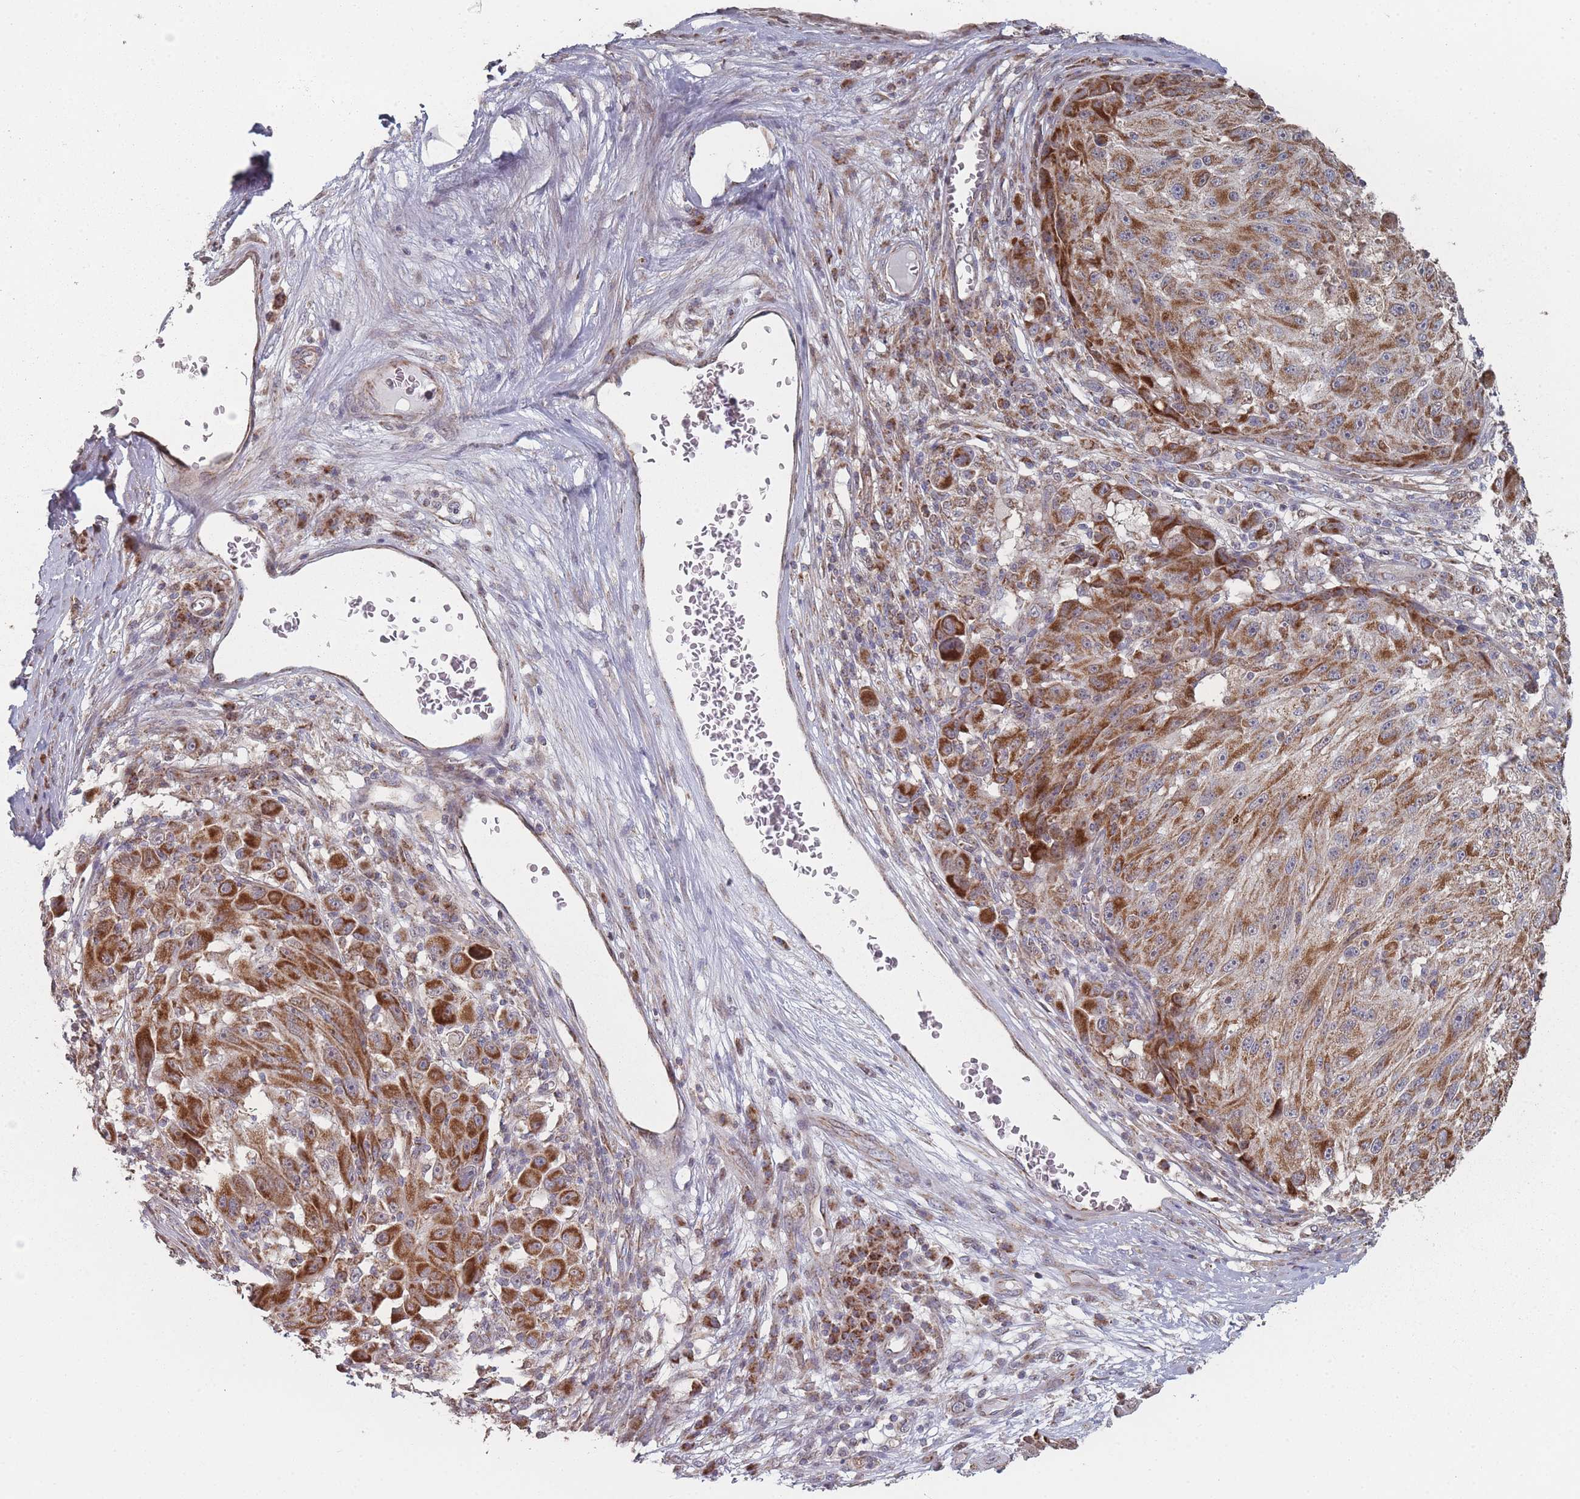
{"staining": {"intensity": "strong", "quantity": "25%-75%", "location": "cytoplasmic/membranous"}, "tissue": "melanoma", "cell_type": "Tumor cells", "image_type": "cancer", "snomed": [{"axis": "morphology", "description": "Malignant melanoma, NOS"}, {"axis": "topography", "description": "Skin"}], "caption": "Immunohistochemistry (IHC) (DAB (3,3'-diaminobenzidine)) staining of melanoma exhibits strong cytoplasmic/membranous protein positivity in approximately 25%-75% of tumor cells.", "gene": "PSMB3", "patient": {"sex": "male", "age": 53}}